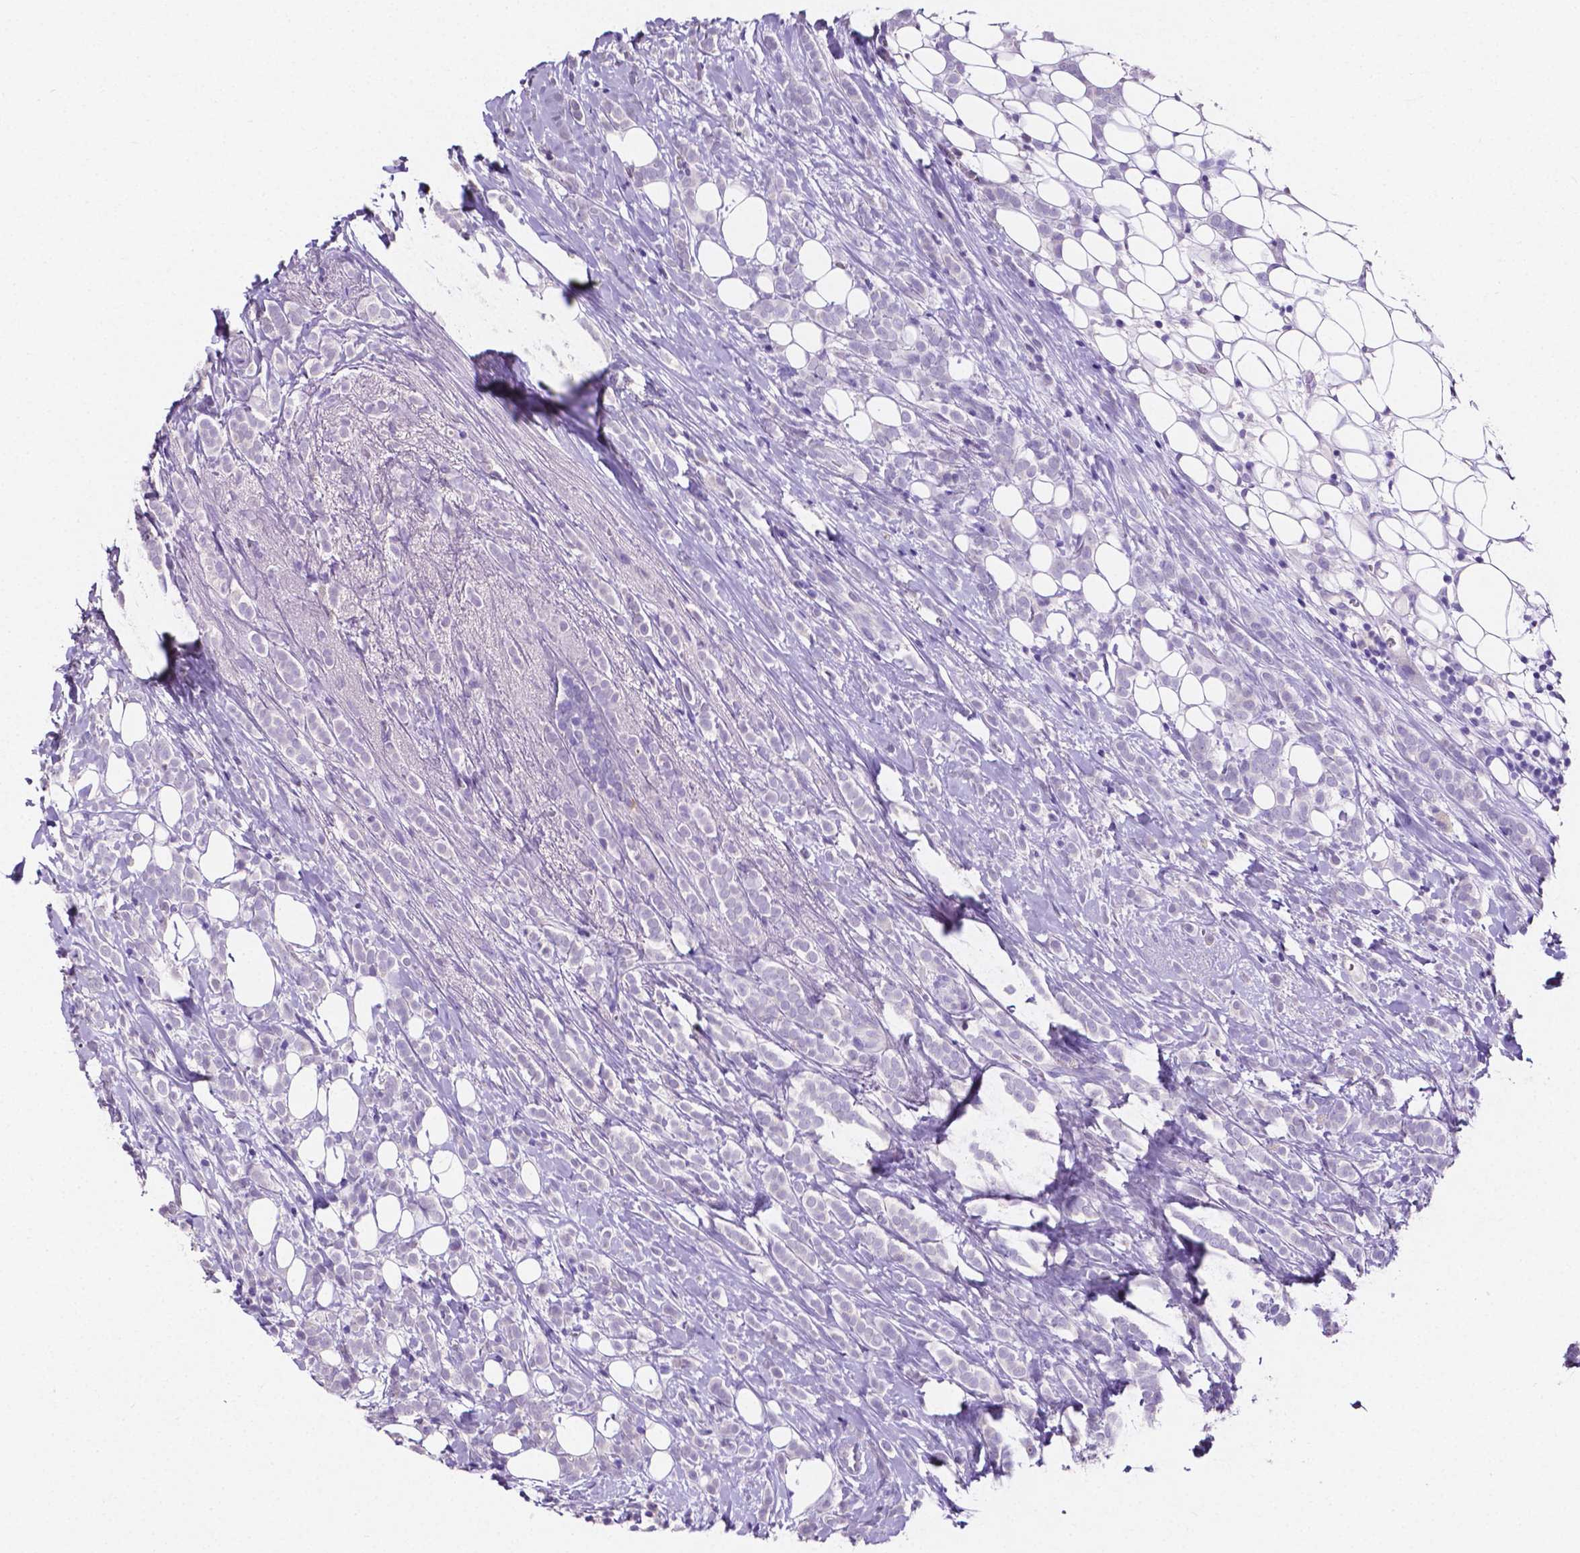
{"staining": {"intensity": "negative", "quantity": "none", "location": "none"}, "tissue": "breast cancer", "cell_type": "Tumor cells", "image_type": "cancer", "snomed": [{"axis": "morphology", "description": "Lobular carcinoma"}, {"axis": "topography", "description": "Breast"}], "caption": "Human breast cancer stained for a protein using immunohistochemistry exhibits no staining in tumor cells.", "gene": "SLC22A2", "patient": {"sex": "female", "age": 49}}